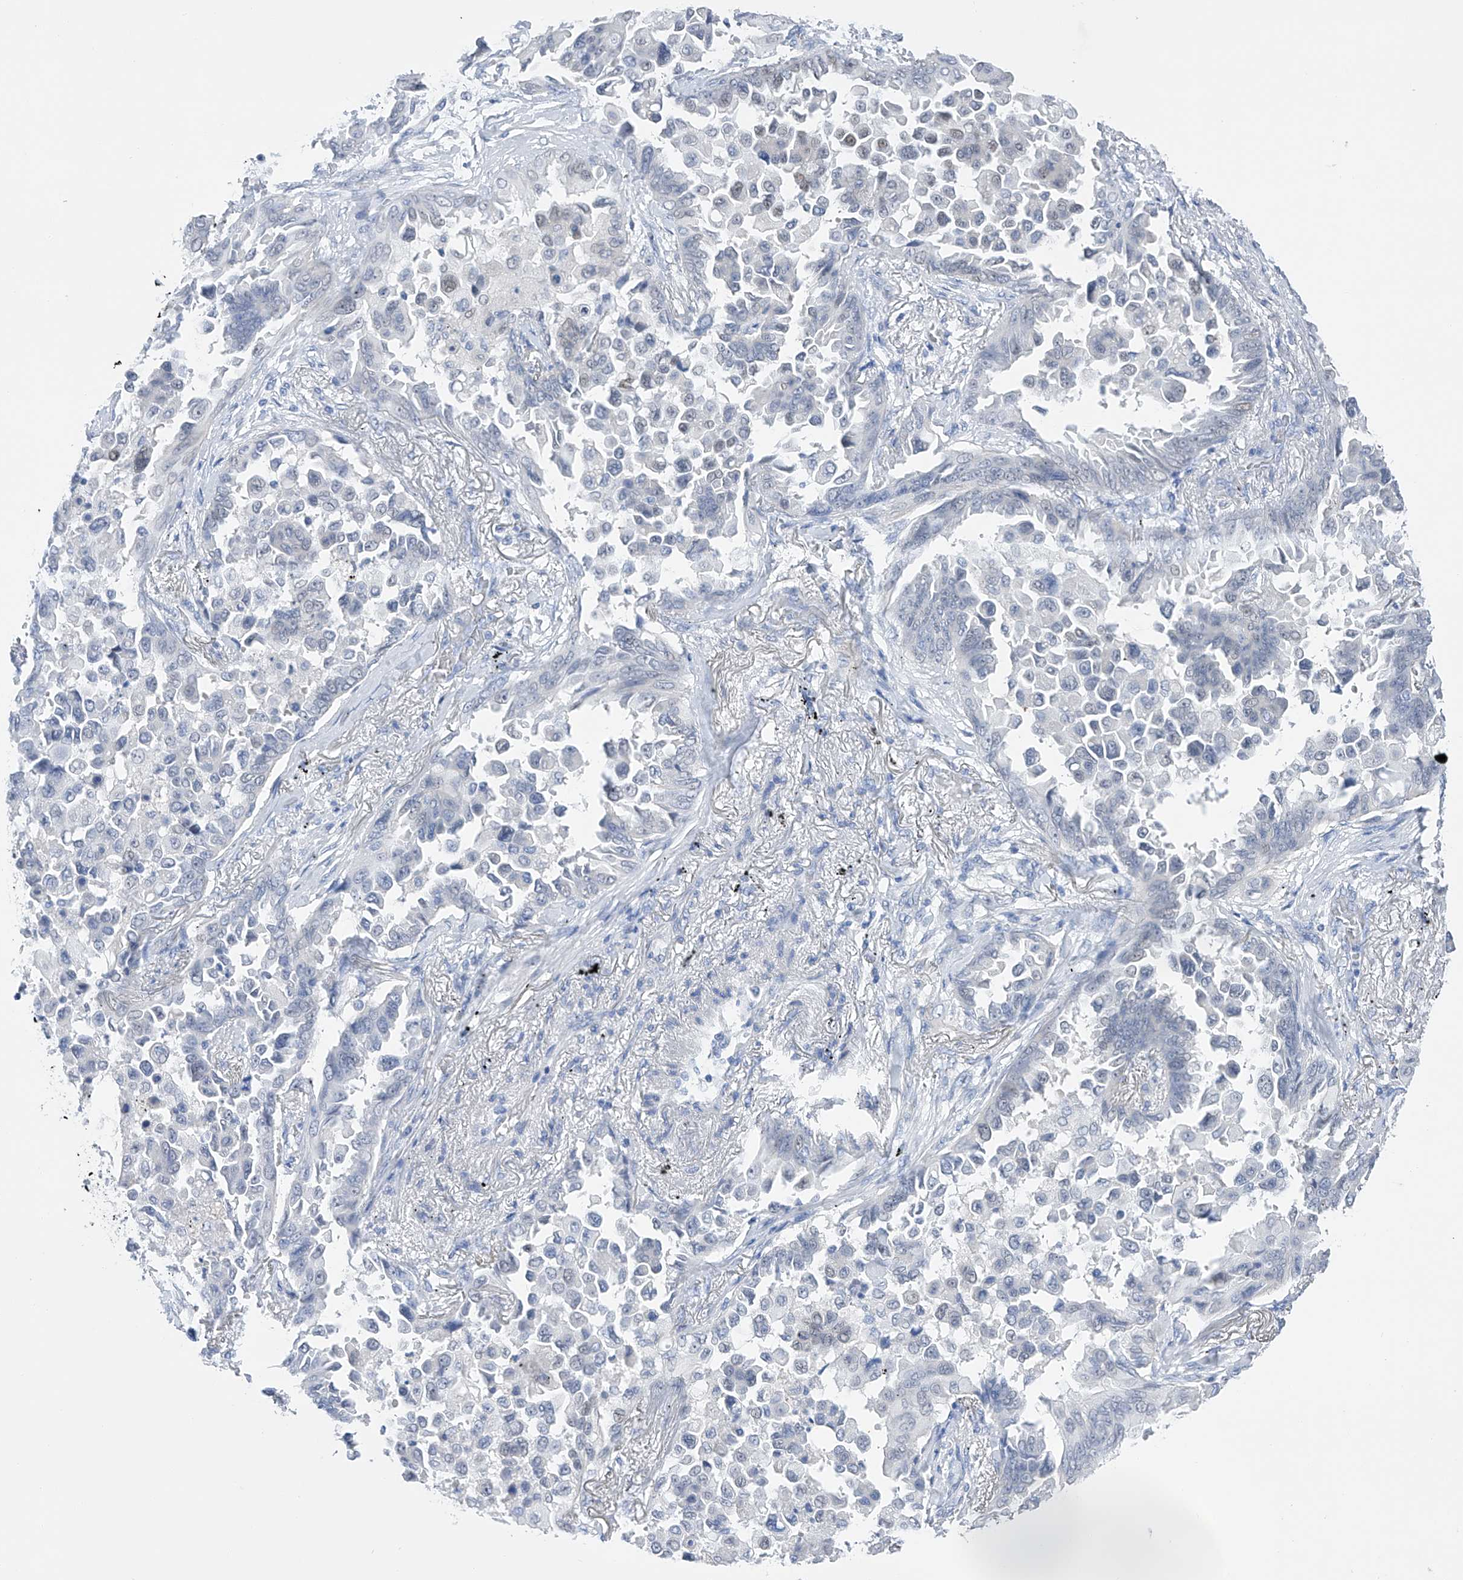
{"staining": {"intensity": "negative", "quantity": "none", "location": "none"}, "tissue": "lung cancer", "cell_type": "Tumor cells", "image_type": "cancer", "snomed": [{"axis": "morphology", "description": "Adenocarcinoma, NOS"}, {"axis": "topography", "description": "Lung"}], "caption": "An immunohistochemistry micrograph of lung cancer (adenocarcinoma) is shown. There is no staining in tumor cells of lung cancer (adenocarcinoma).", "gene": "ADRA1A", "patient": {"sex": "female", "age": 67}}